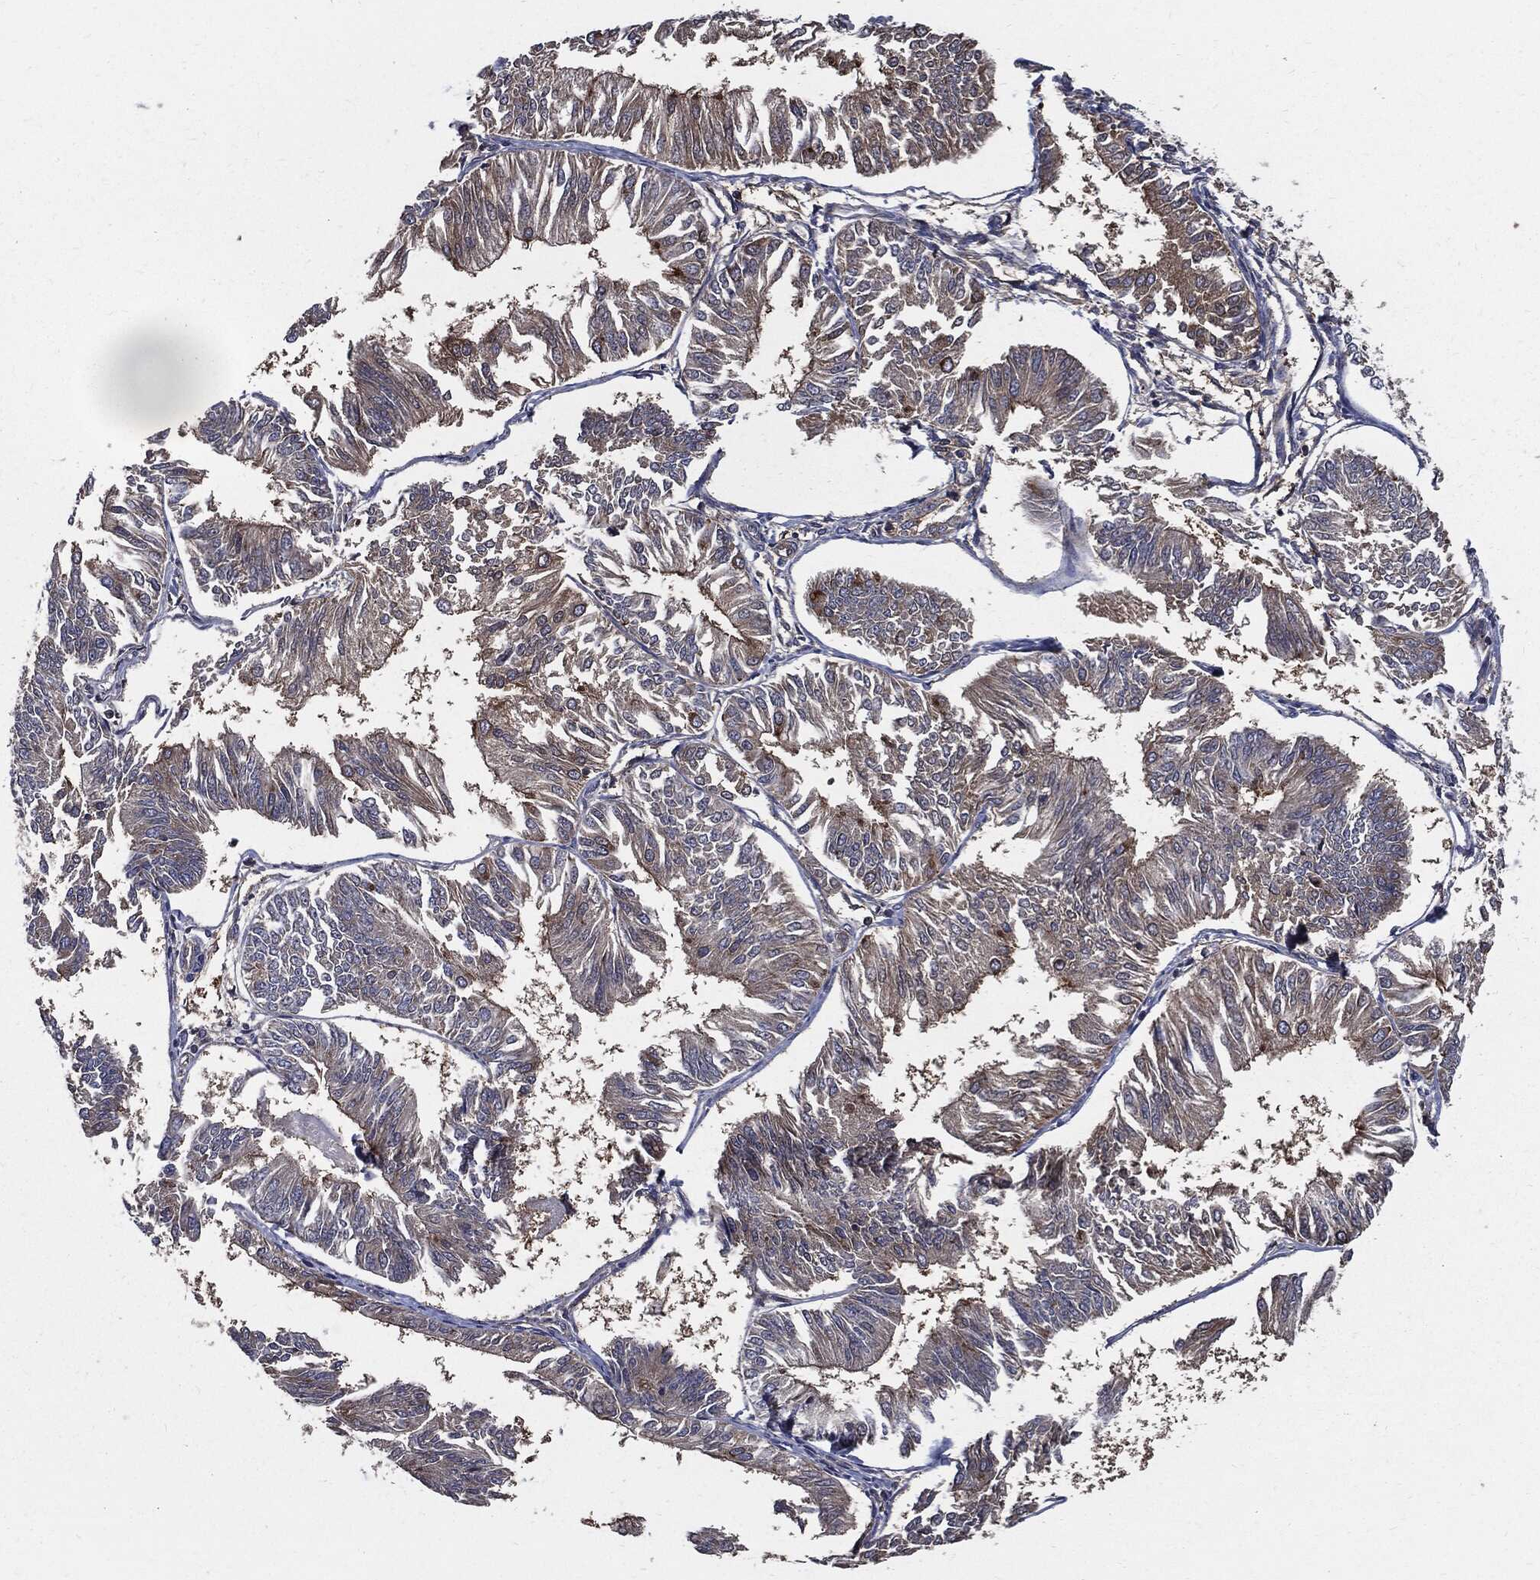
{"staining": {"intensity": "moderate", "quantity": "<25%", "location": "cytoplasmic/membranous"}, "tissue": "endometrial cancer", "cell_type": "Tumor cells", "image_type": "cancer", "snomed": [{"axis": "morphology", "description": "Adenocarcinoma, NOS"}, {"axis": "topography", "description": "Endometrium"}], "caption": "Endometrial cancer (adenocarcinoma) stained with immunohistochemistry displays moderate cytoplasmic/membranous positivity in about <25% of tumor cells. (IHC, brightfield microscopy, high magnification).", "gene": "PDCD6IP", "patient": {"sex": "female", "age": 58}}